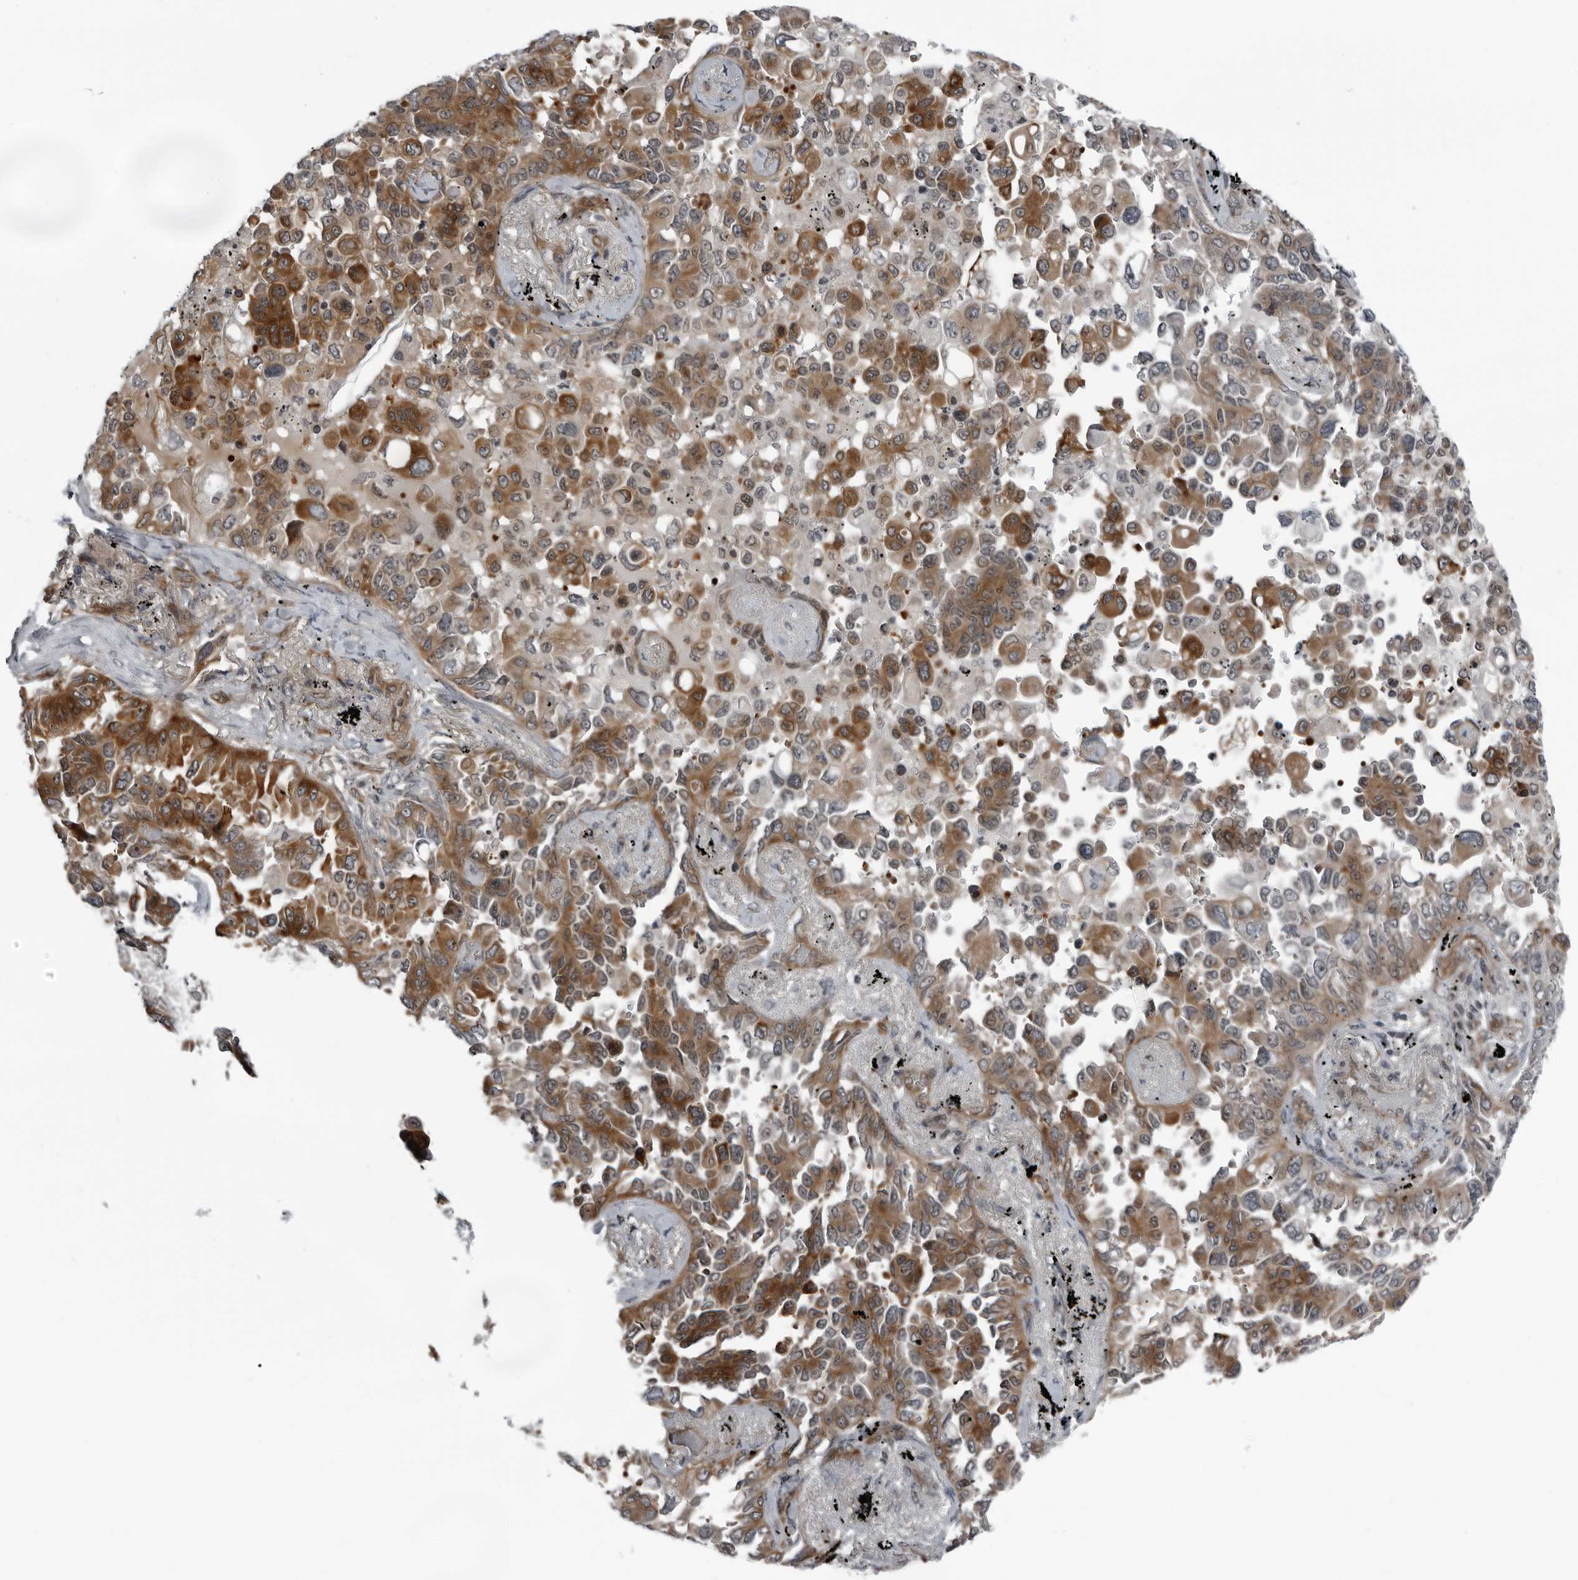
{"staining": {"intensity": "moderate", "quantity": ">75%", "location": "cytoplasmic/membranous"}, "tissue": "lung cancer", "cell_type": "Tumor cells", "image_type": "cancer", "snomed": [{"axis": "morphology", "description": "Adenocarcinoma, NOS"}, {"axis": "topography", "description": "Lung"}], "caption": "The image exhibits a brown stain indicating the presence of a protein in the cytoplasmic/membranous of tumor cells in lung adenocarcinoma.", "gene": "FAM102B", "patient": {"sex": "female", "age": 67}}